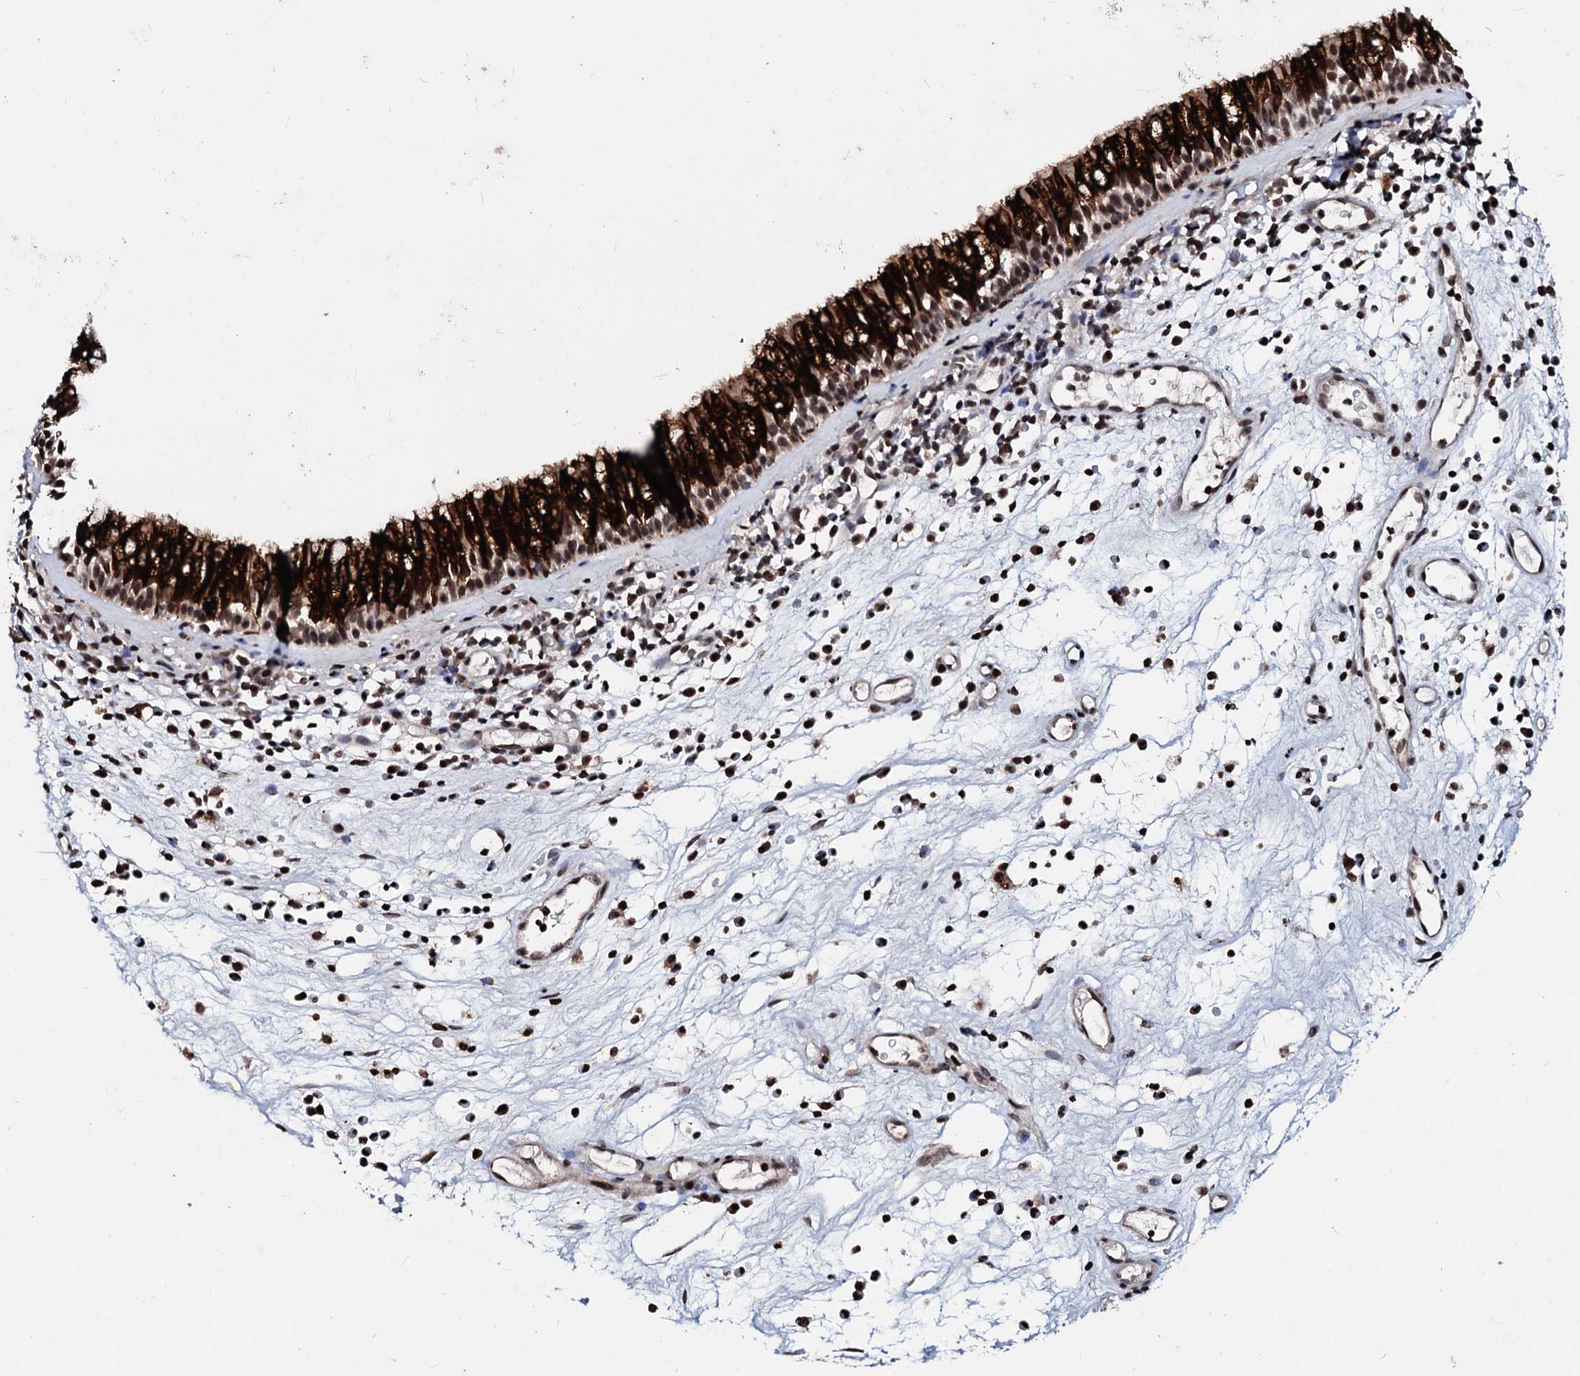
{"staining": {"intensity": "strong", "quantity": ">75%", "location": "cytoplasmic/membranous,nuclear"}, "tissue": "nasopharynx", "cell_type": "Respiratory epithelial cells", "image_type": "normal", "snomed": [{"axis": "morphology", "description": "Normal tissue, NOS"}, {"axis": "morphology", "description": "Inflammation, NOS"}, {"axis": "morphology", "description": "Malignant melanoma, Metastatic site"}, {"axis": "topography", "description": "Nasopharynx"}], "caption": "Approximately >75% of respiratory epithelial cells in benign nasopharynx show strong cytoplasmic/membranous,nuclear protein positivity as visualized by brown immunohistochemical staining.", "gene": "LSM11", "patient": {"sex": "male", "age": 70}}